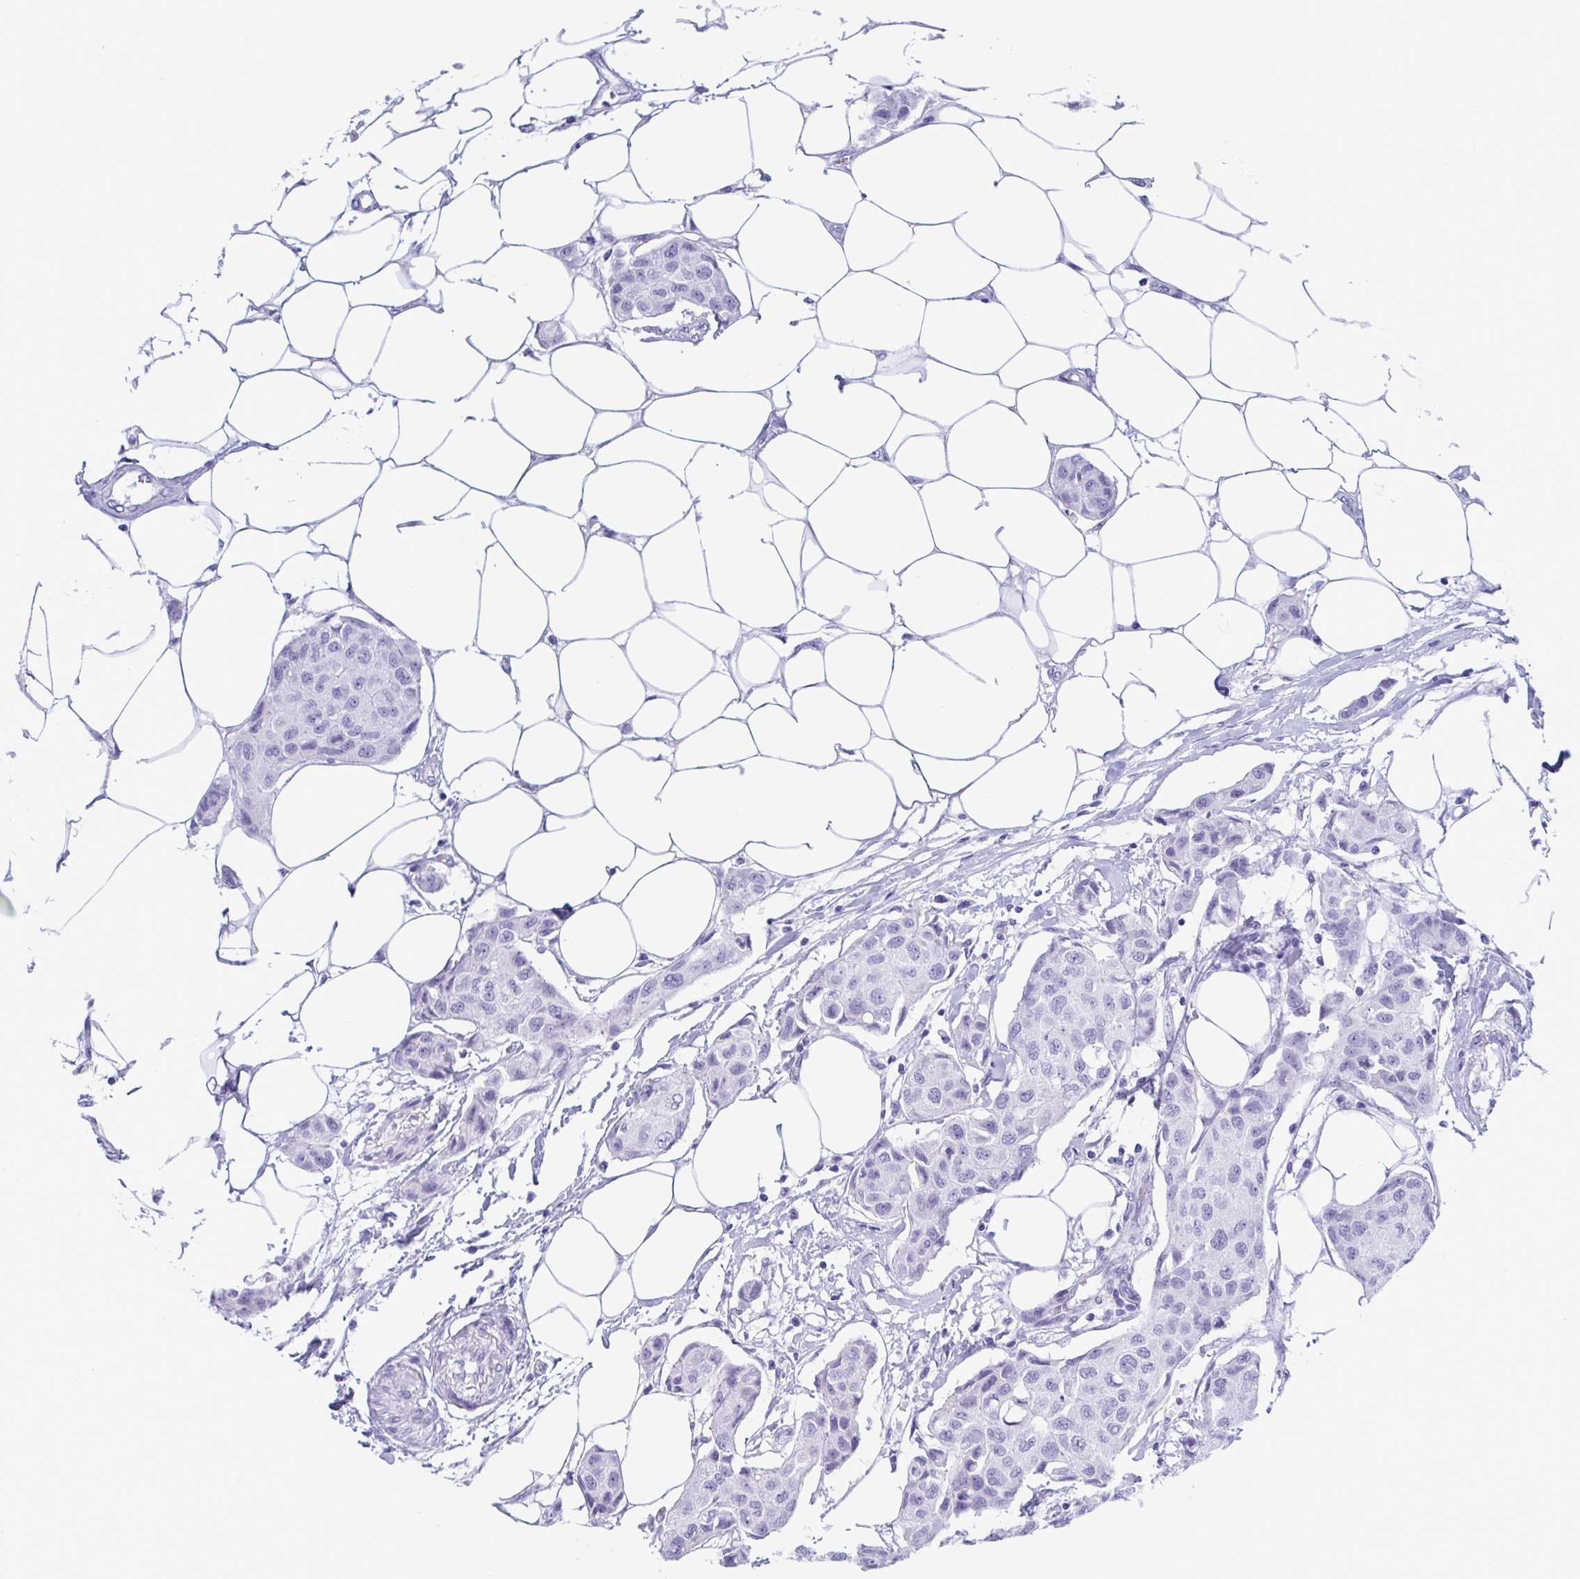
{"staining": {"intensity": "negative", "quantity": "none", "location": "none"}, "tissue": "breast cancer", "cell_type": "Tumor cells", "image_type": "cancer", "snomed": [{"axis": "morphology", "description": "Duct carcinoma"}, {"axis": "topography", "description": "Breast"}, {"axis": "topography", "description": "Lymph node"}], "caption": "Protein analysis of invasive ductal carcinoma (breast) exhibits no significant positivity in tumor cells.", "gene": "CDX4", "patient": {"sex": "female", "age": 80}}